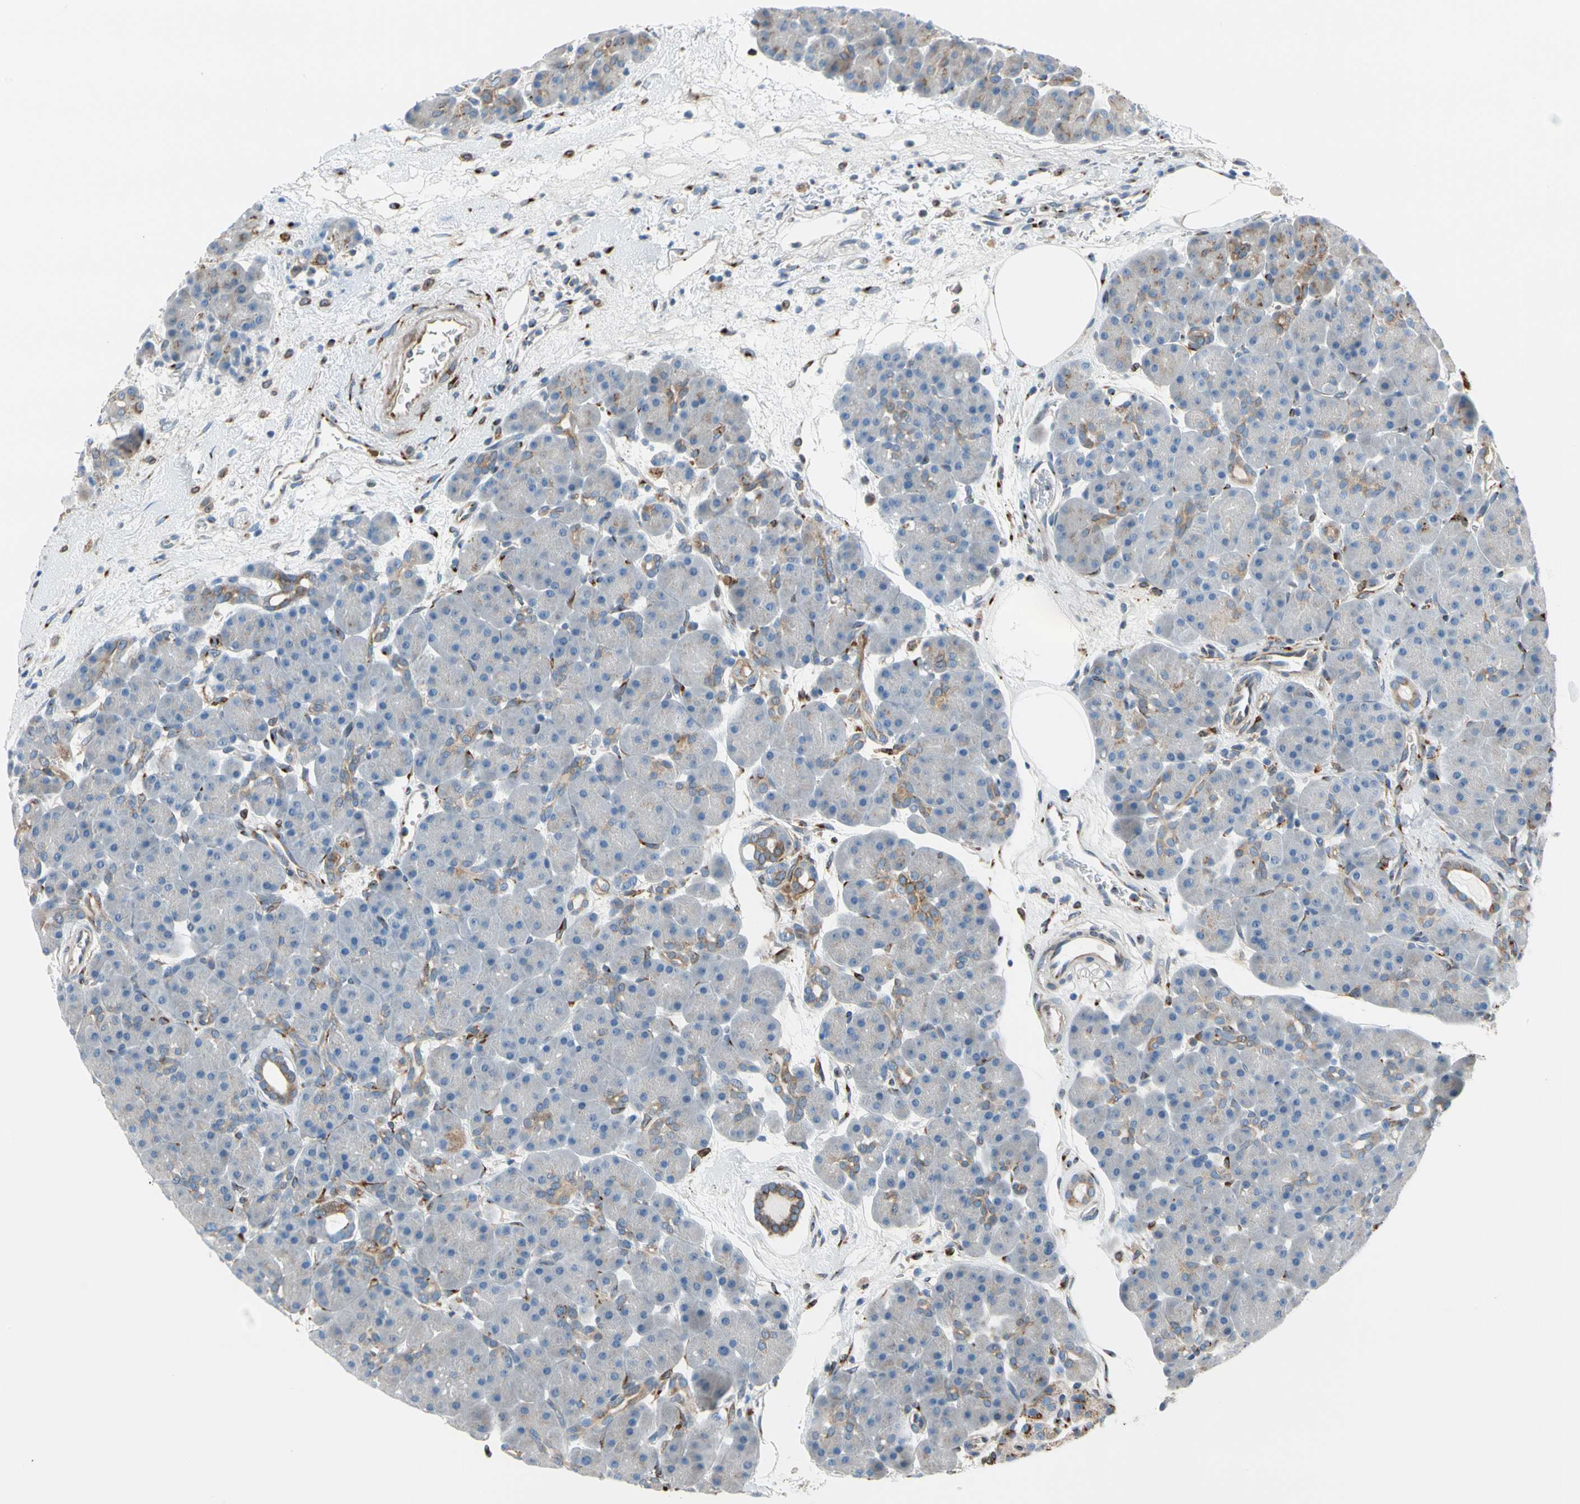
{"staining": {"intensity": "weak", "quantity": "<25%", "location": "cytoplasmic/membranous"}, "tissue": "pancreas", "cell_type": "Exocrine glandular cells", "image_type": "normal", "snomed": [{"axis": "morphology", "description": "Normal tissue, NOS"}, {"axis": "topography", "description": "Pancreas"}], "caption": "The immunohistochemistry (IHC) photomicrograph has no significant staining in exocrine glandular cells of pancreas.", "gene": "NUCB1", "patient": {"sex": "male", "age": 66}}